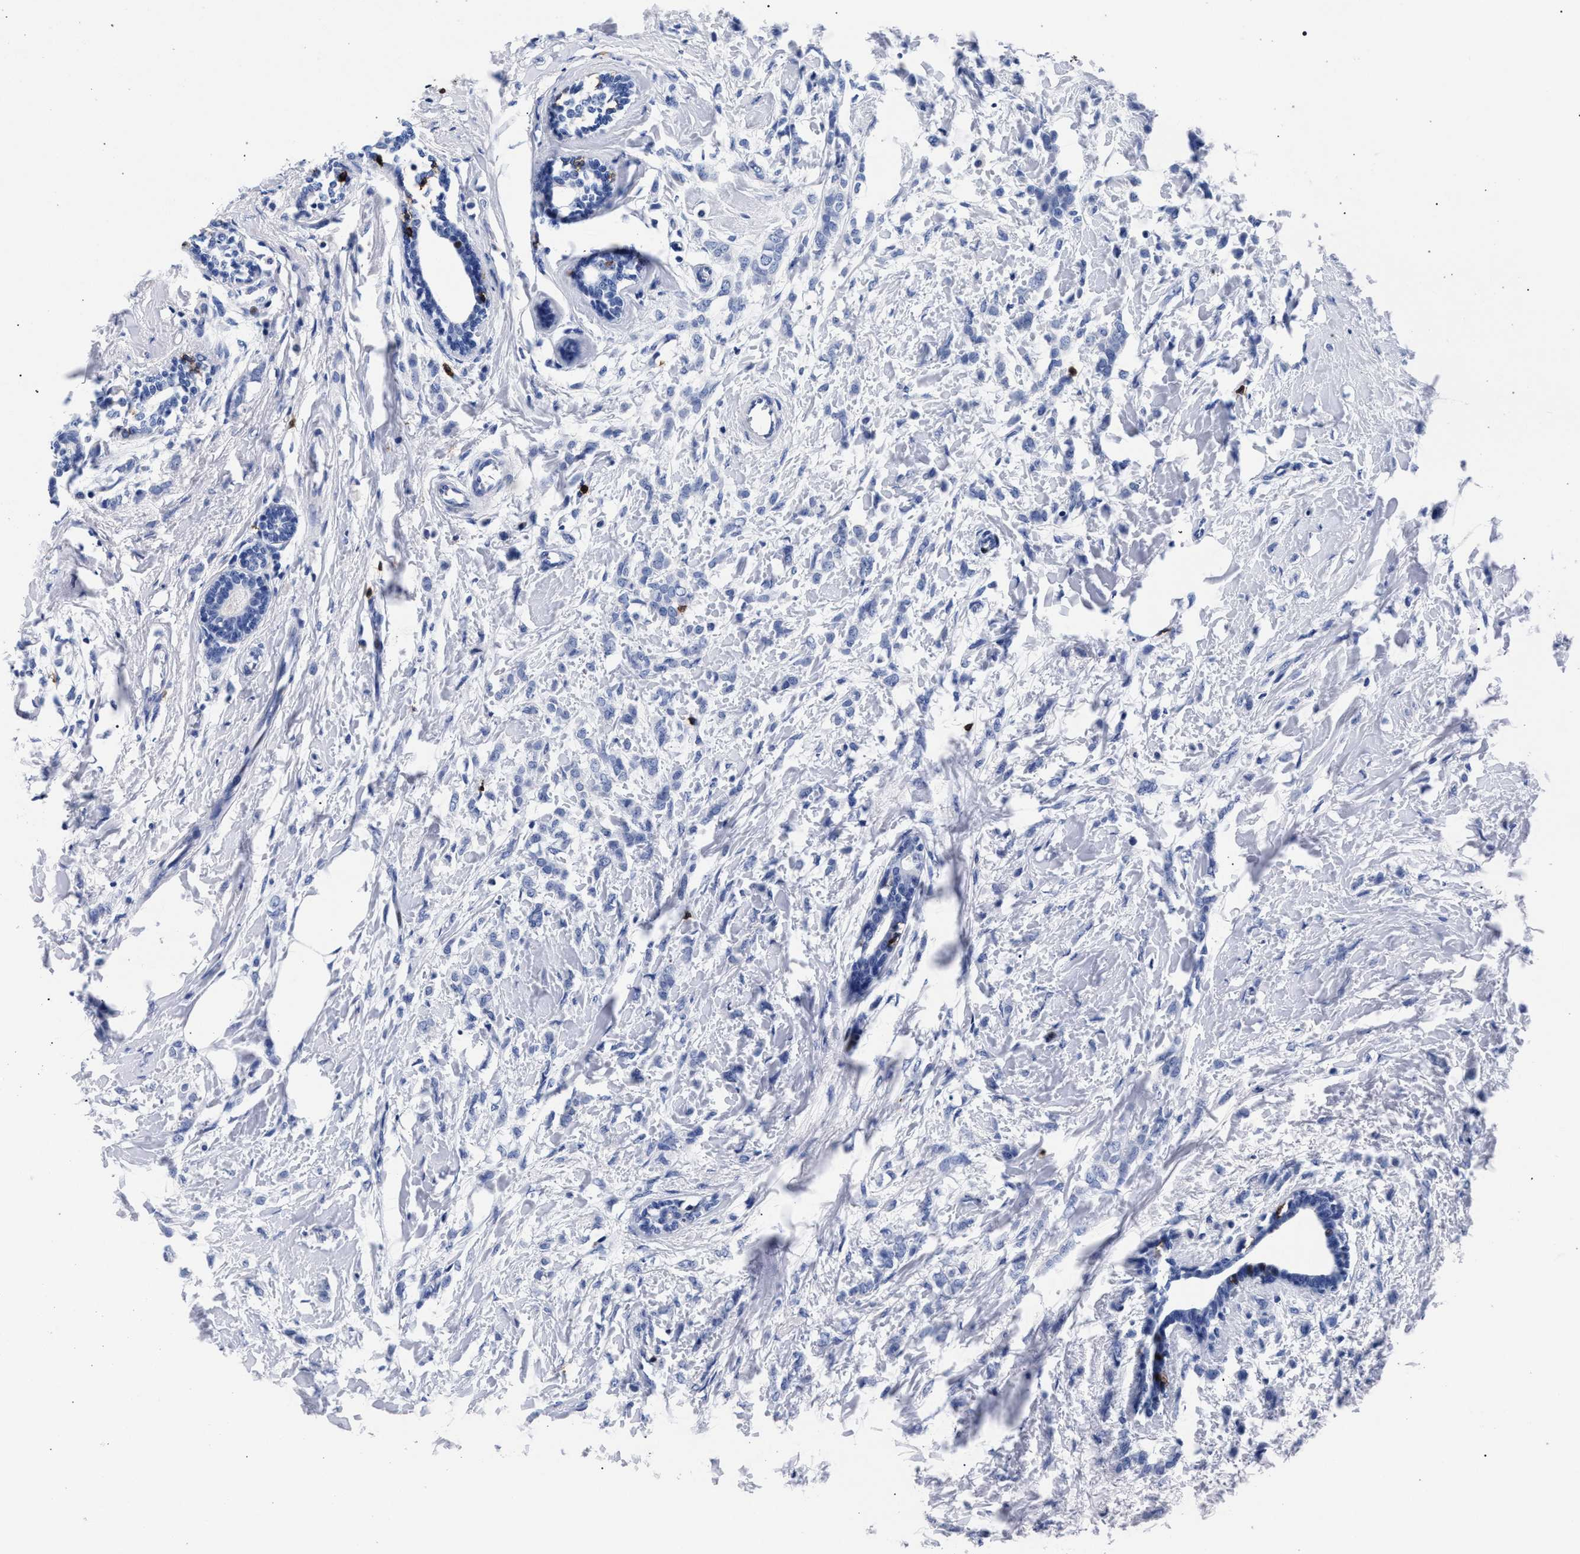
{"staining": {"intensity": "negative", "quantity": "none", "location": "none"}, "tissue": "breast cancer", "cell_type": "Tumor cells", "image_type": "cancer", "snomed": [{"axis": "morphology", "description": "Lobular carcinoma, in situ"}, {"axis": "morphology", "description": "Lobular carcinoma"}, {"axis": "topography", "description": "Breast"}], "caption": "Immunohistochemistry (IHC) image of neoplastic tissue: breast lobular carcinoma in situ stained with DAB (3,3'-diaminobenzidine) shows no significant protein expression in tumor cells.", "gene": "KLRK1", "patient": {"sex": "female", "age": 41}}